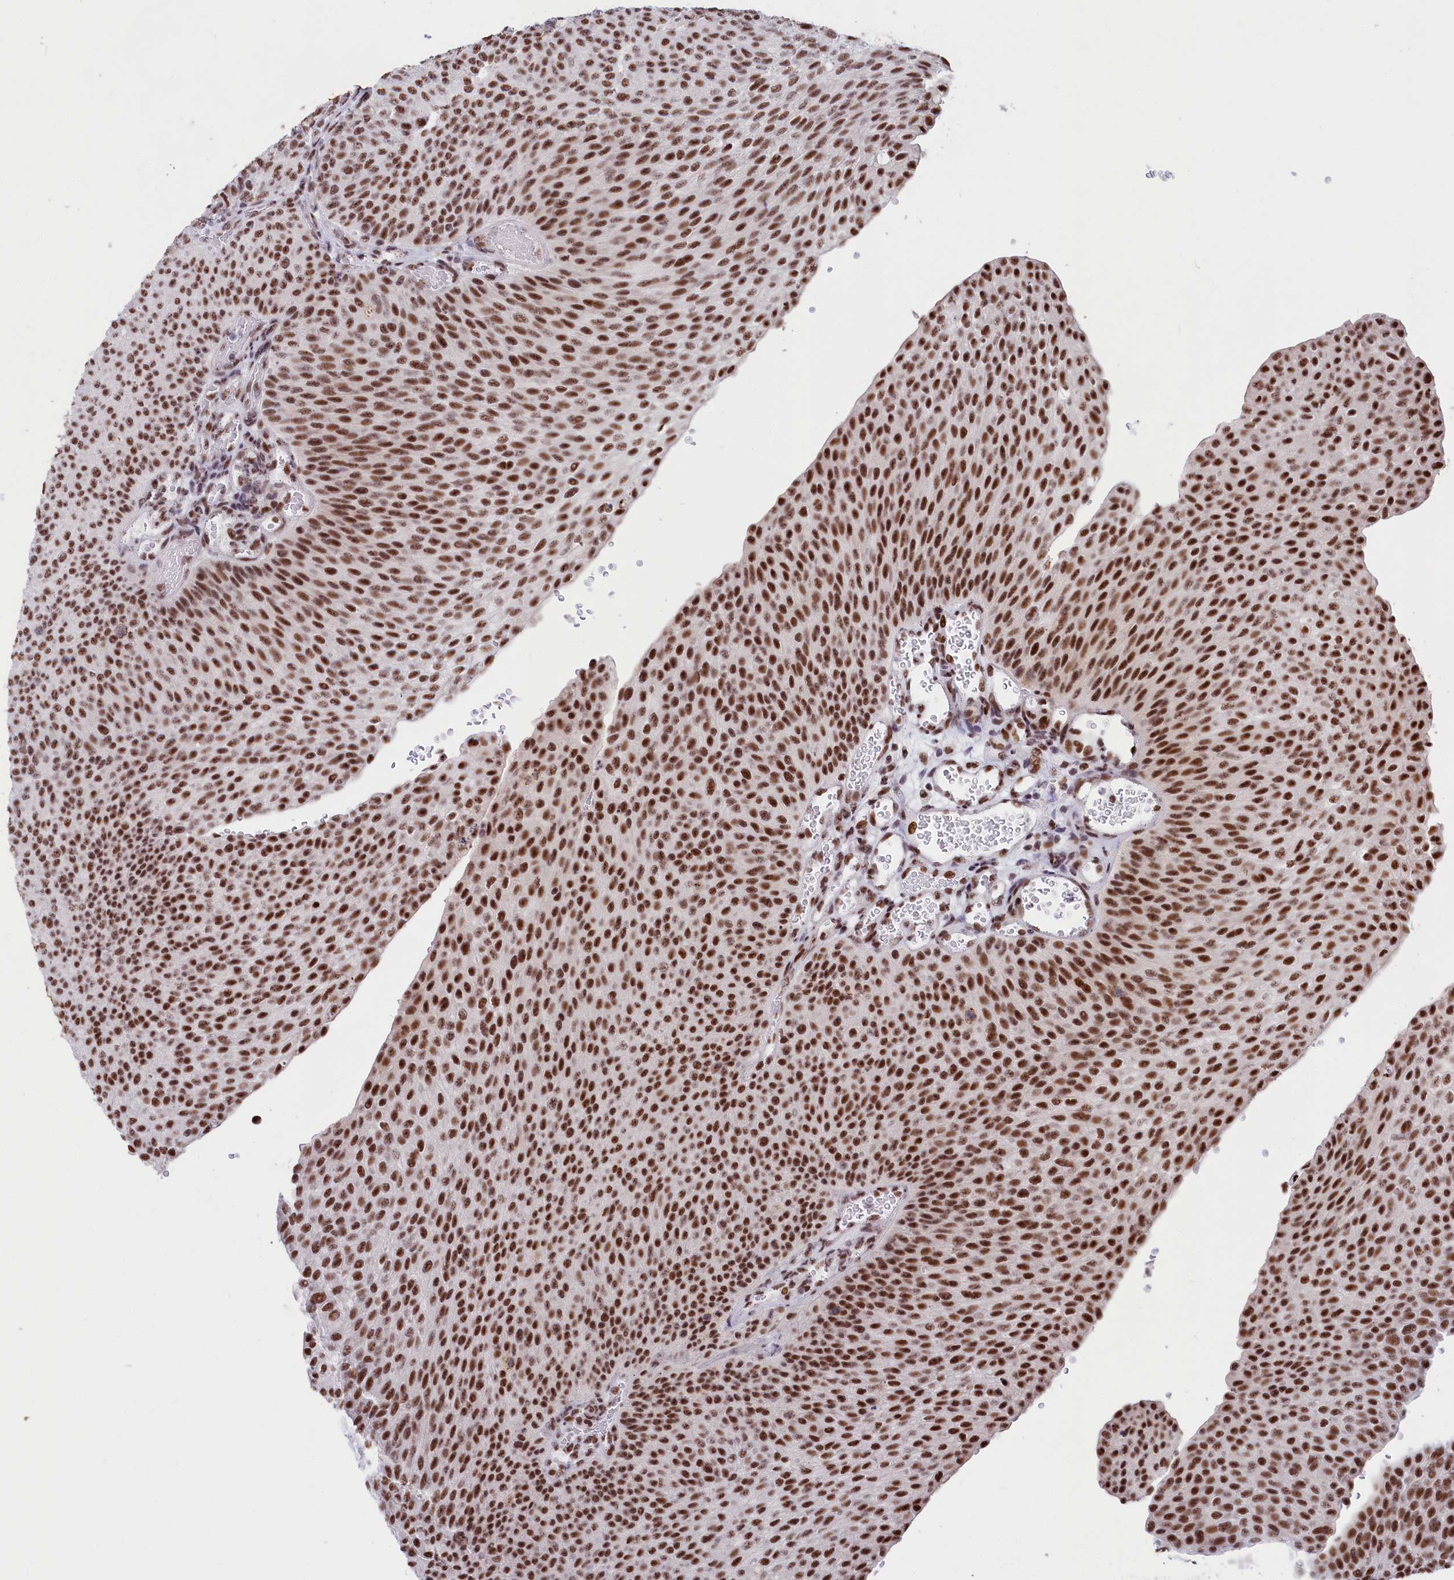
{"staining": {"intensity": "strong", "quantity": ">75%", "location": "nuclear"}, "tissue": "urothelial cancer", "cell_type": "Tumor cells", "image_type": "cancer", "snomed": [{"axis": "morphology", "description": "Urothelial carcinoma, High grade"}, {"axis": "topography", "description": "Urinary bladder"}], "caption": "Human urothelial cancer stained with a protein marker demonstrates strong staining in tumor cells.", "gene": "SNRNP70", "patient": {"sex": "female", "age": 79}}